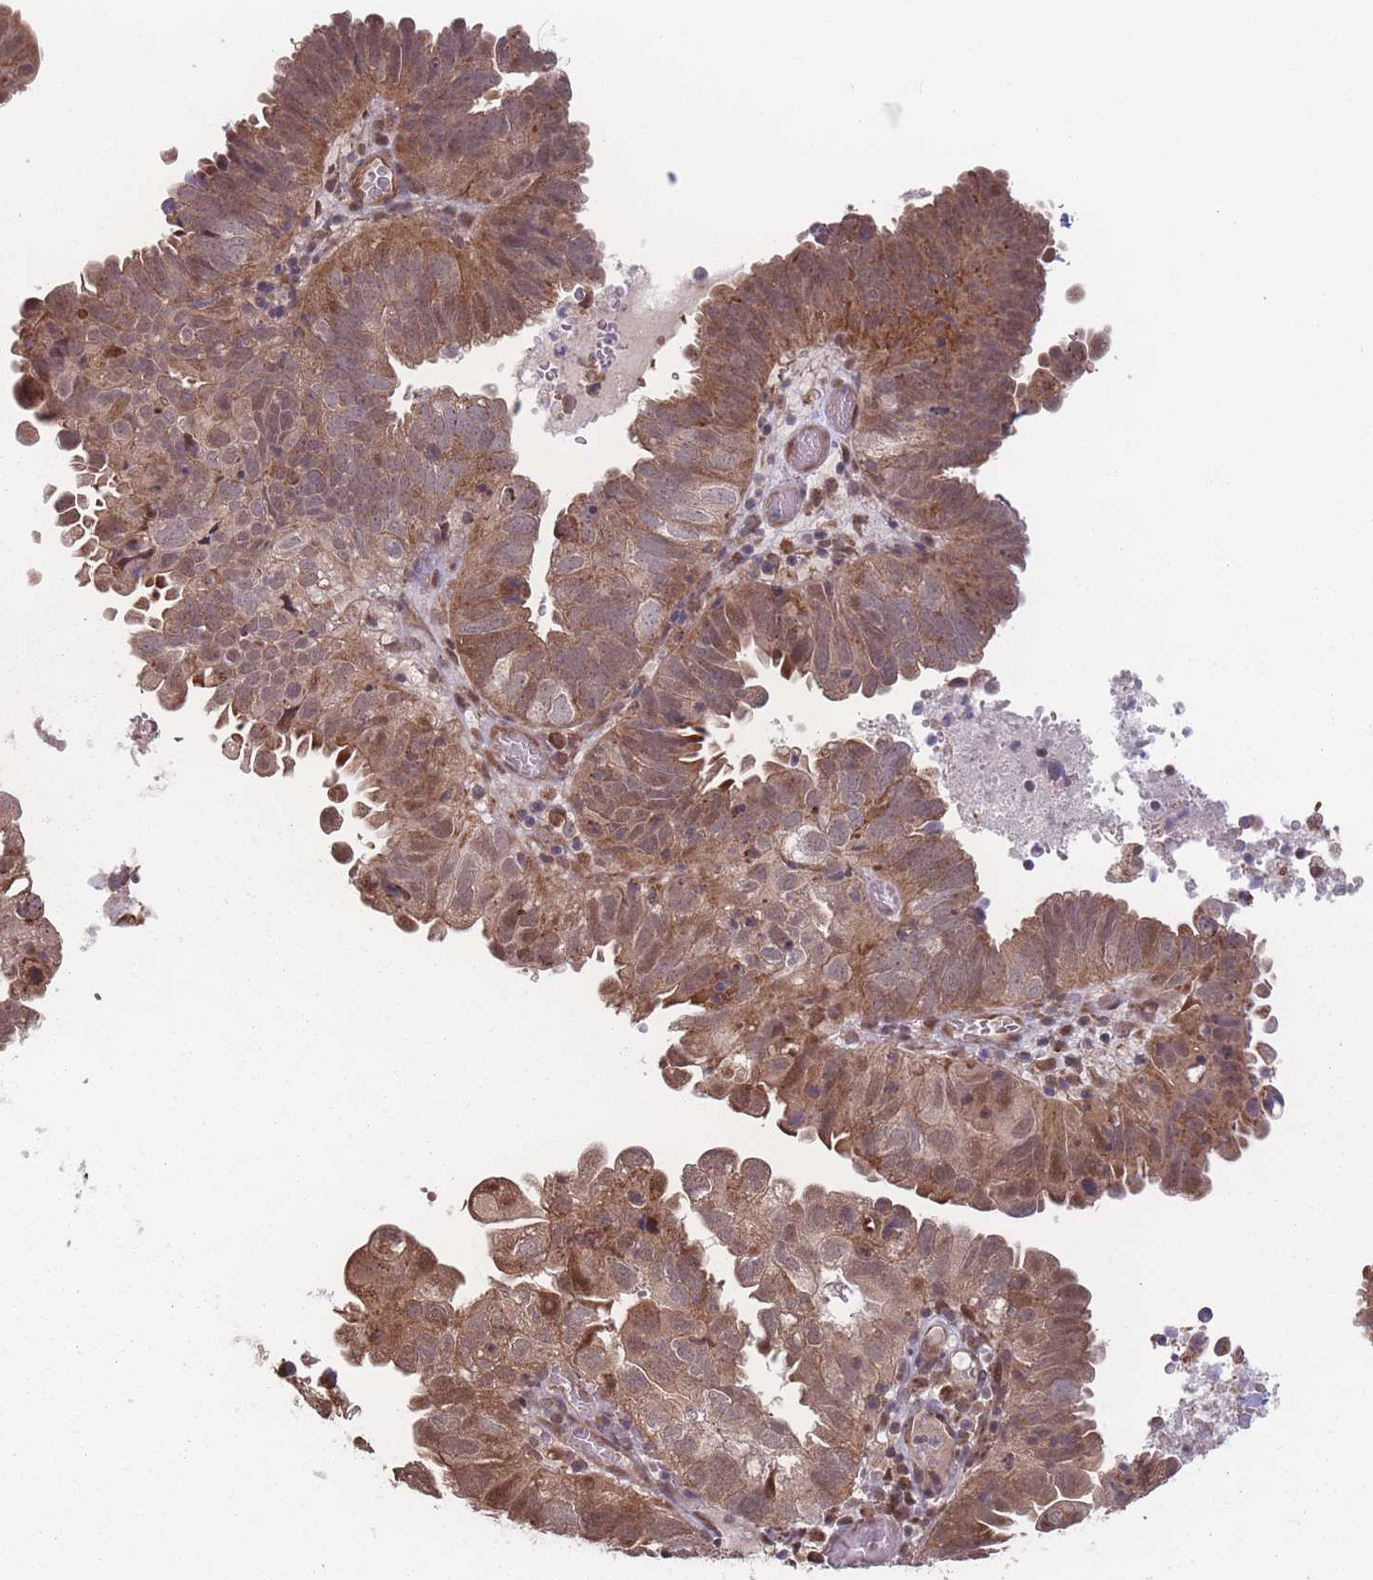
{"staining": {"intensity": "moderate", "quantity": ">75%", "location": "cytoplasmic/membranous"}, "tissue": "endometrial cancer", "cell_type": "Tumor cells", "image_type": "cancer", "snomed": [{"axis": "morphology", "description": "Adenocarcinoma, NOS"}, {"axis": "topography", "description": "Uterus"}], "caption": "Immunohistochemistry (DAB) staining of human endometrial cancer (adenocarcinoma) reveals moderate cytoplasmic/membranous protein positivity in approximately >75% of tumor cells. (DAB = brown stain, brightfield microscopy at high magnification).", "gene": "RPS18", "patient": {"sex": "female", "age": 77}}